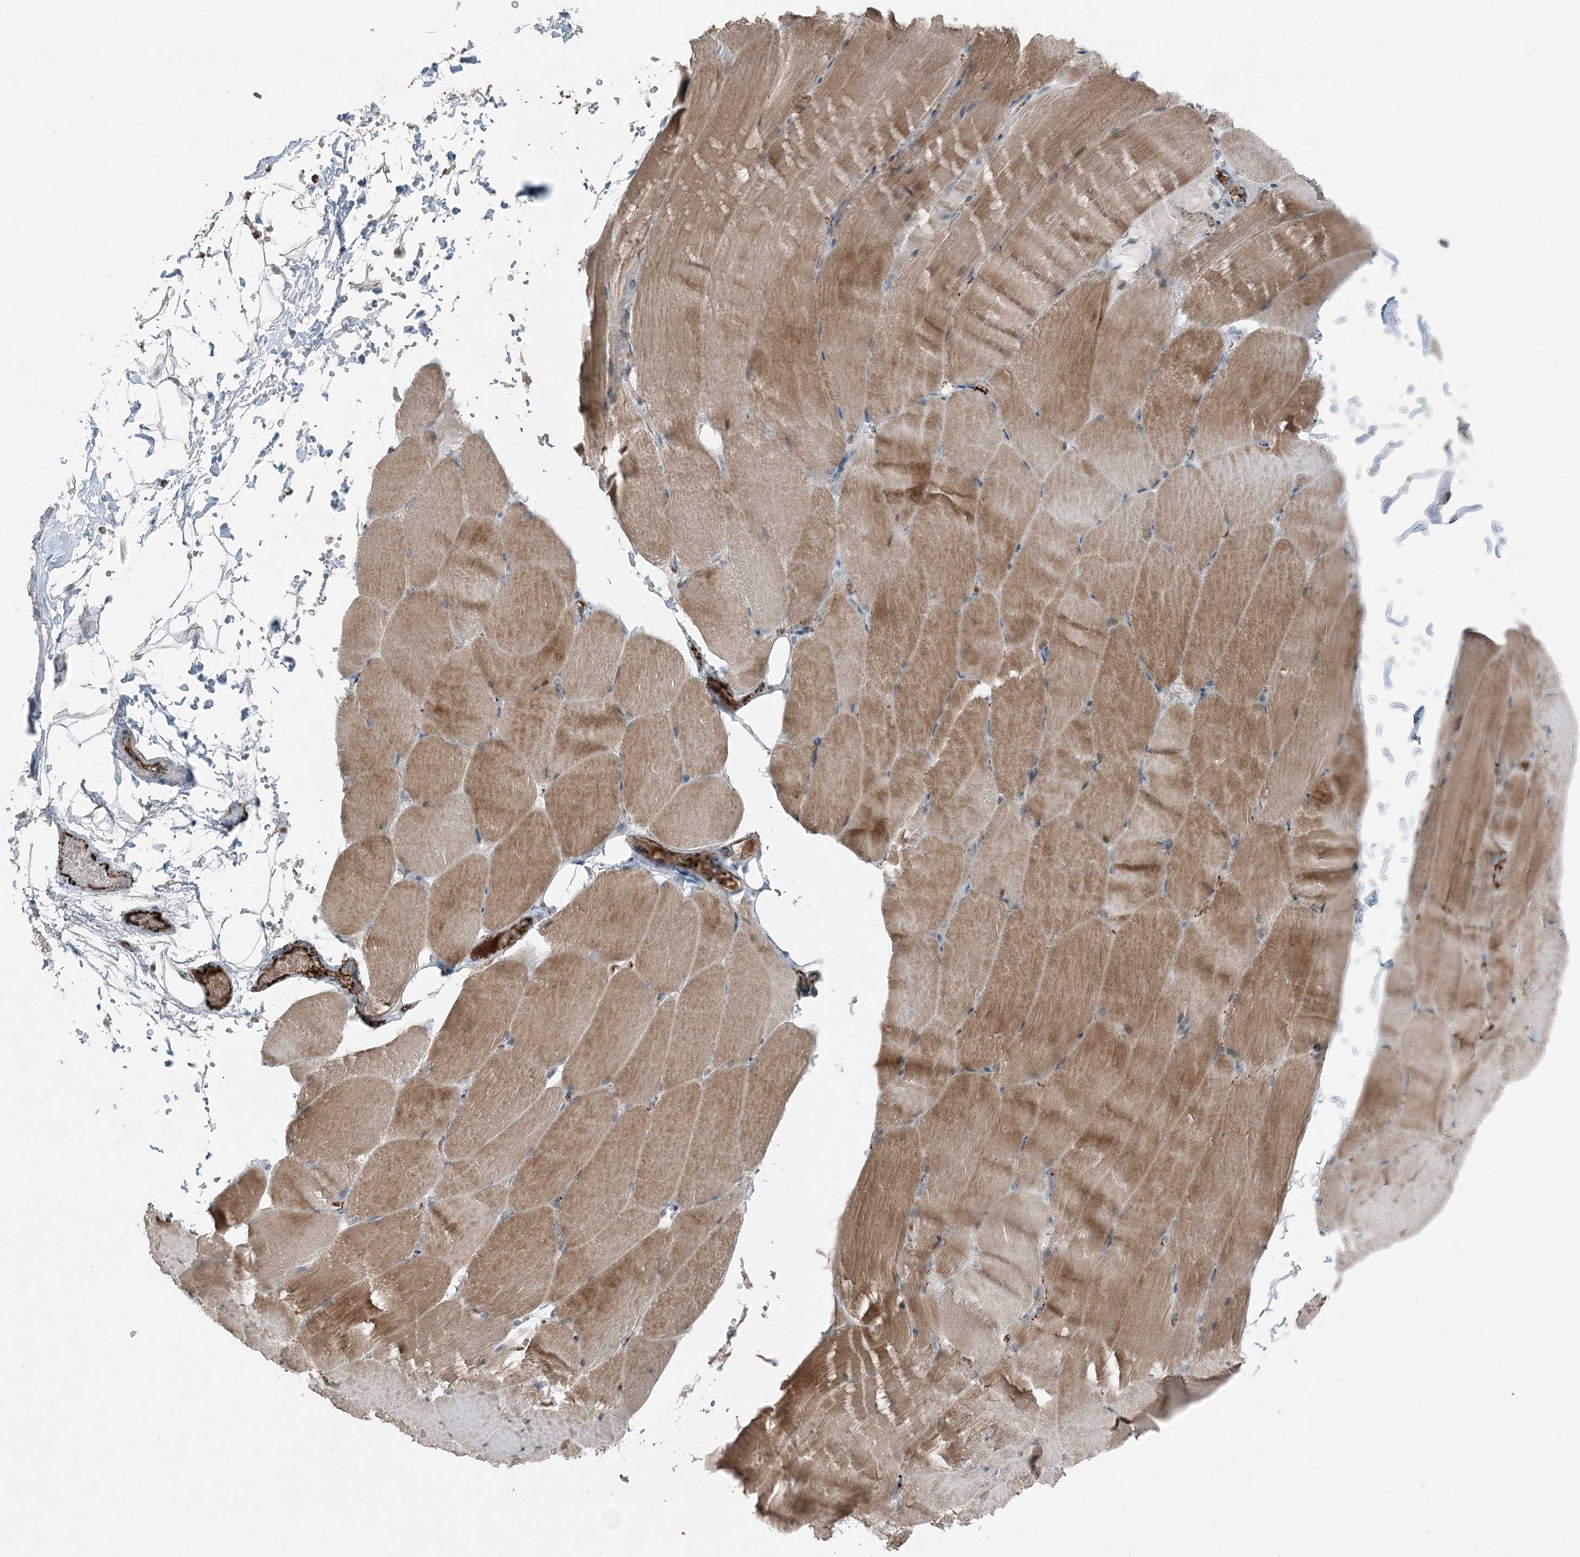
{"staining": {"intensity": "moderate", "quantity": ">75%", "location": "cytoplasmic/membranous"}, "tissue": "skeletal muscle", "cell_type": "Myocytes", "image_type": "normal", "snomed": [{"axis": "morphology", "description": "Normal tissue, NOS"}, {"axis": "topography", "description": "Skeletal muscle"}, {"axis": "topography", "description": "Parathyroid gland"}], "caption": "Protein staining by immunohistochemistry (IHC) reveals moderate cytoplasmic/membranous staining in approximately >75% of myocytes in benign skeletal muscle.", "gene": "ELOVL7", "patient": {"sex": "female", "age": 37}}